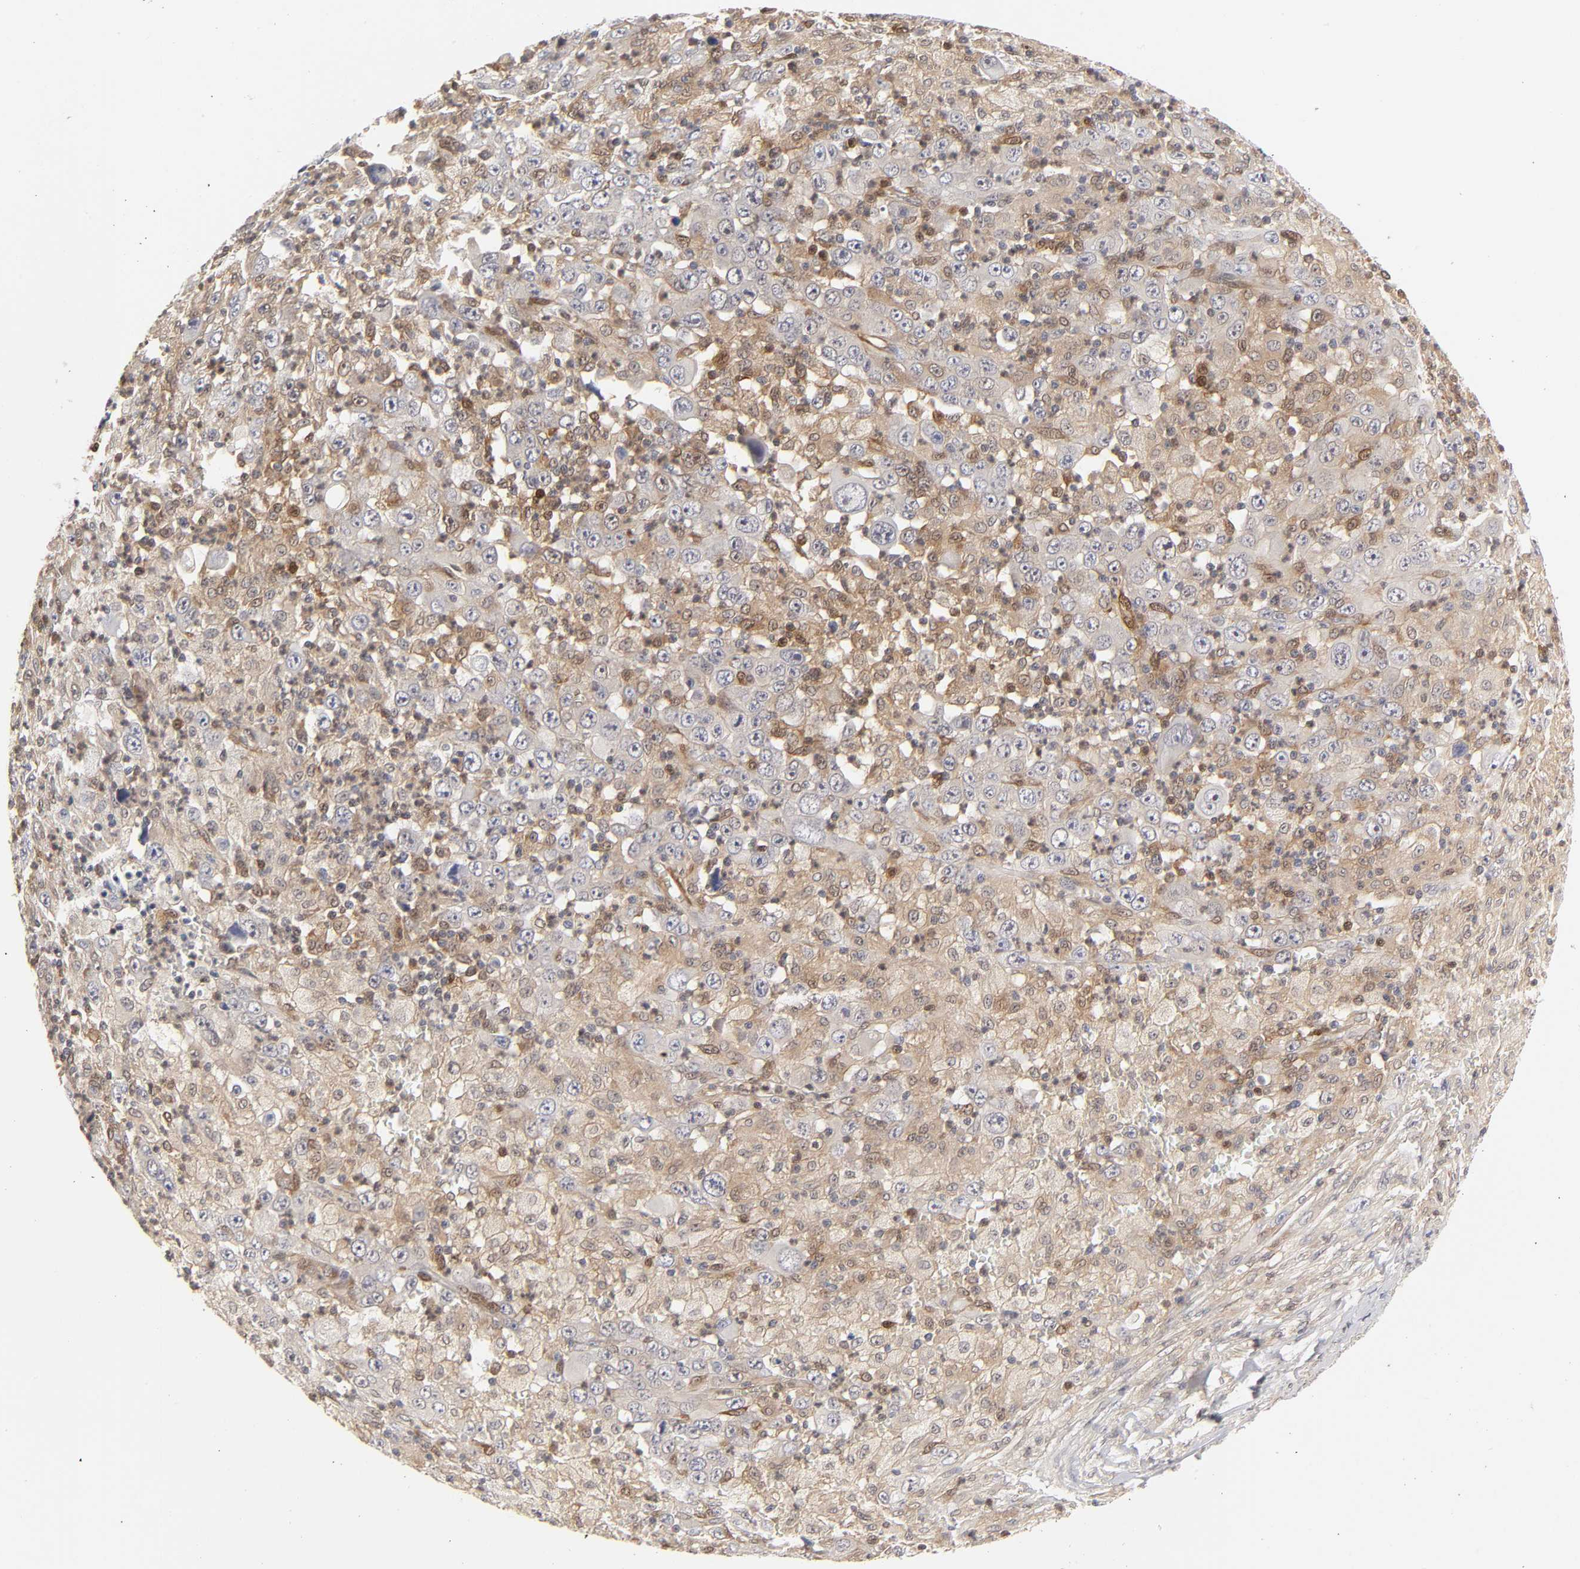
{"staining": {"intensity": "moderate", "quantity": "25%-75%", "location": "cytoplasmic/membranous"}, "tissue": "melanoma", "cell_type": "Tumor cells", "image_type": "cancer", "snomed": [{"axis": "morphology", "description": "Malignant melanoma, Metastatic site"}, {"axis": "topography", "description": "Skin"}], "caption": "An immunohistochemistry (IHC) photomicrograph of tumor tissue is shown. Protein staining in brown labels moderate cytoplasmic/membranous positivity in malignant melanoma (metastatic site) within tumor cells.", "gene": "PTEN", "patient": {"sex": "female", "age": 56}}